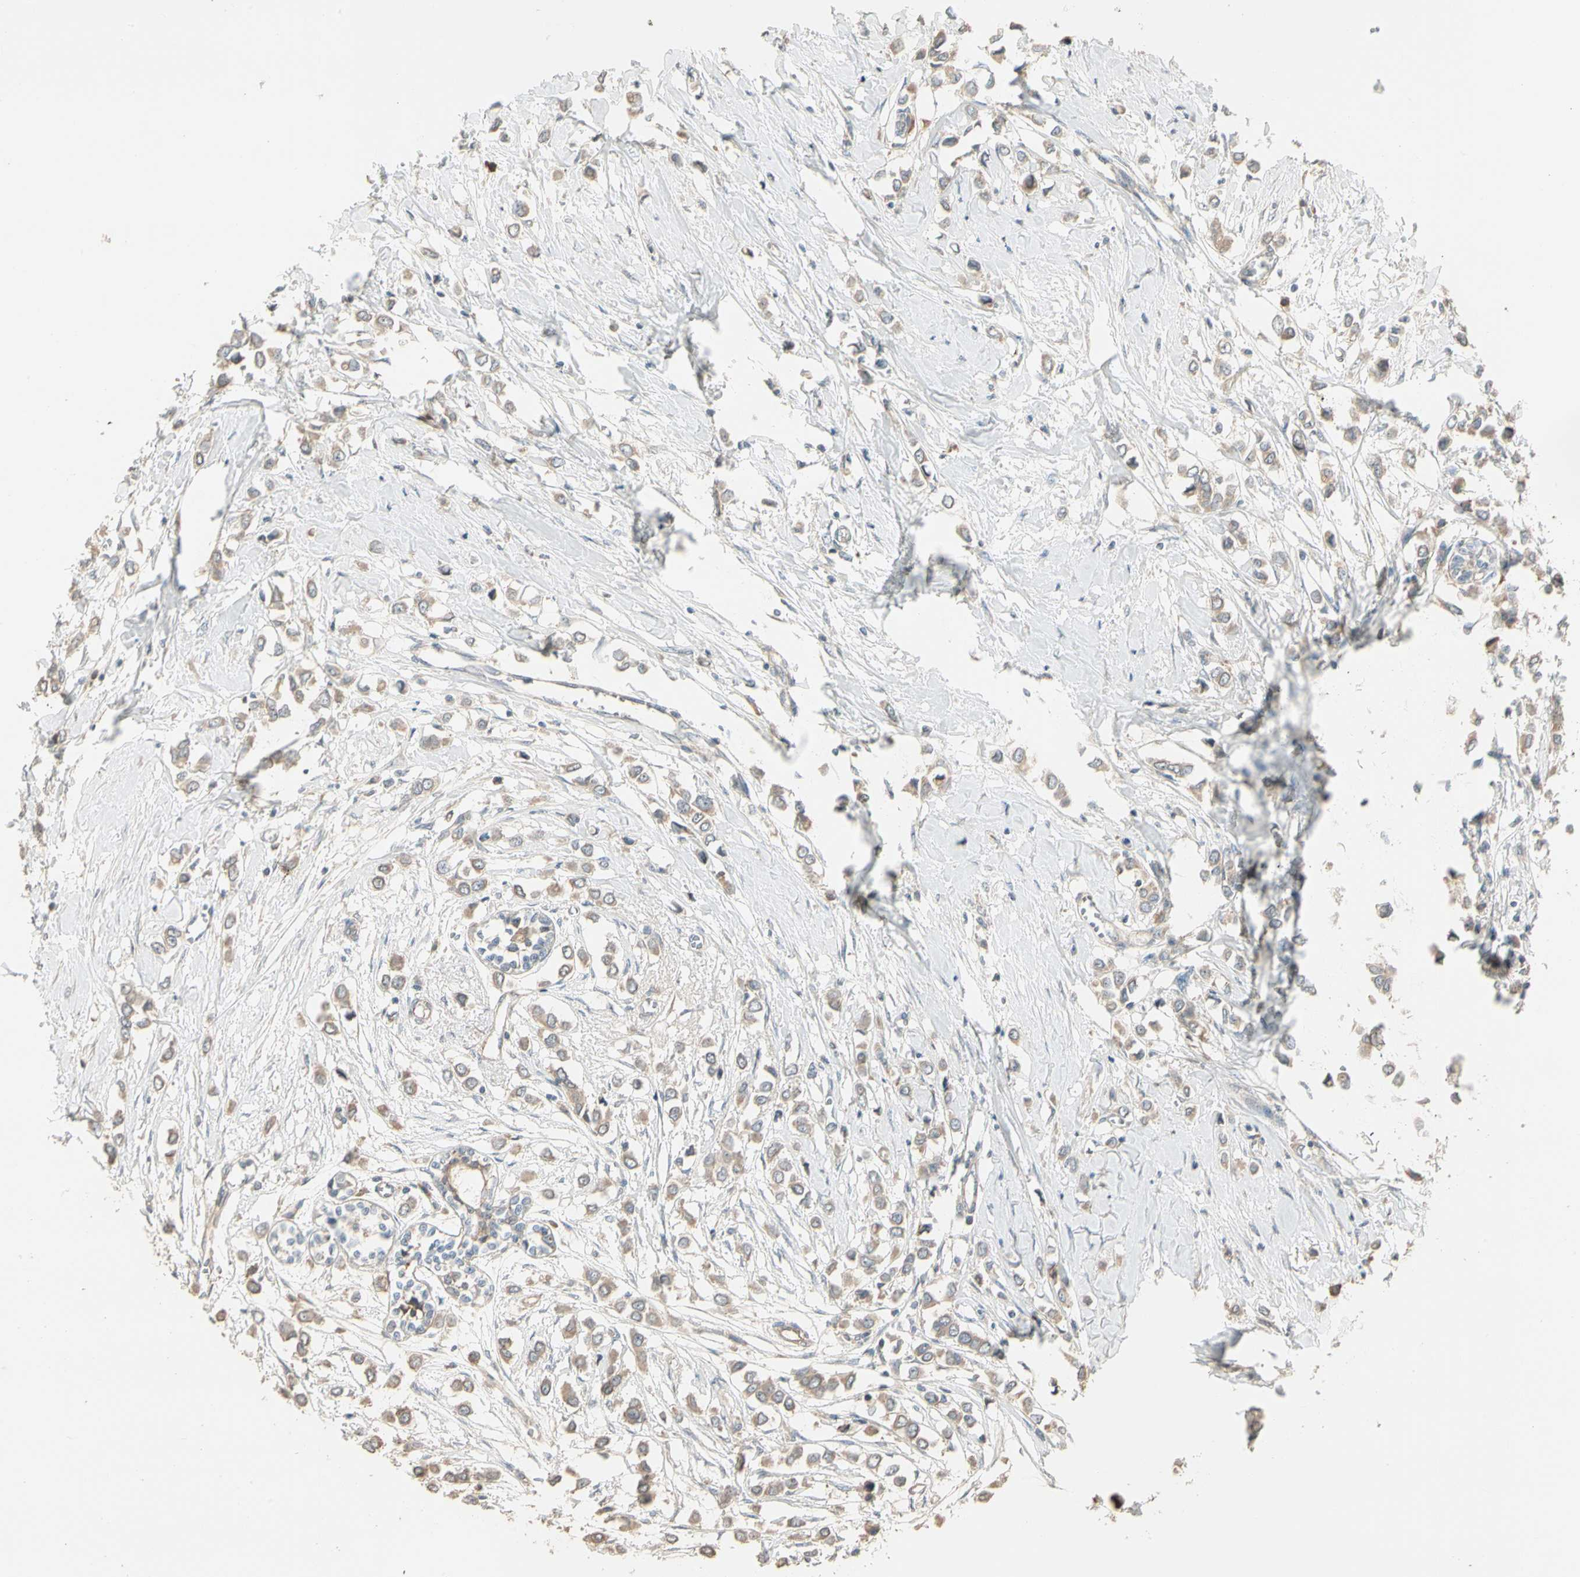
{"staining": {"intensity": "weak", "quantity": ">75%", "location": "cytoplasmic/membranous"}, "tissue": "breast cancer", "cell_type": "Tumor cells", "image_type": "cancer", "snomed": [{"axis": "morphology", "description": "Lobular carcinoma"}, {"axis": "topography", "description": "Breast"}], "caption": "High-power microscopy captured an IHC image of breast cancer (lobular carcinoma), revealing weak cytoplasmic/membranous expression in about >75% of tumor cells. Nuclei are stained in blue.", "gene": "TNFRSF21", "patient": {"sex": "female", "age": 51}}